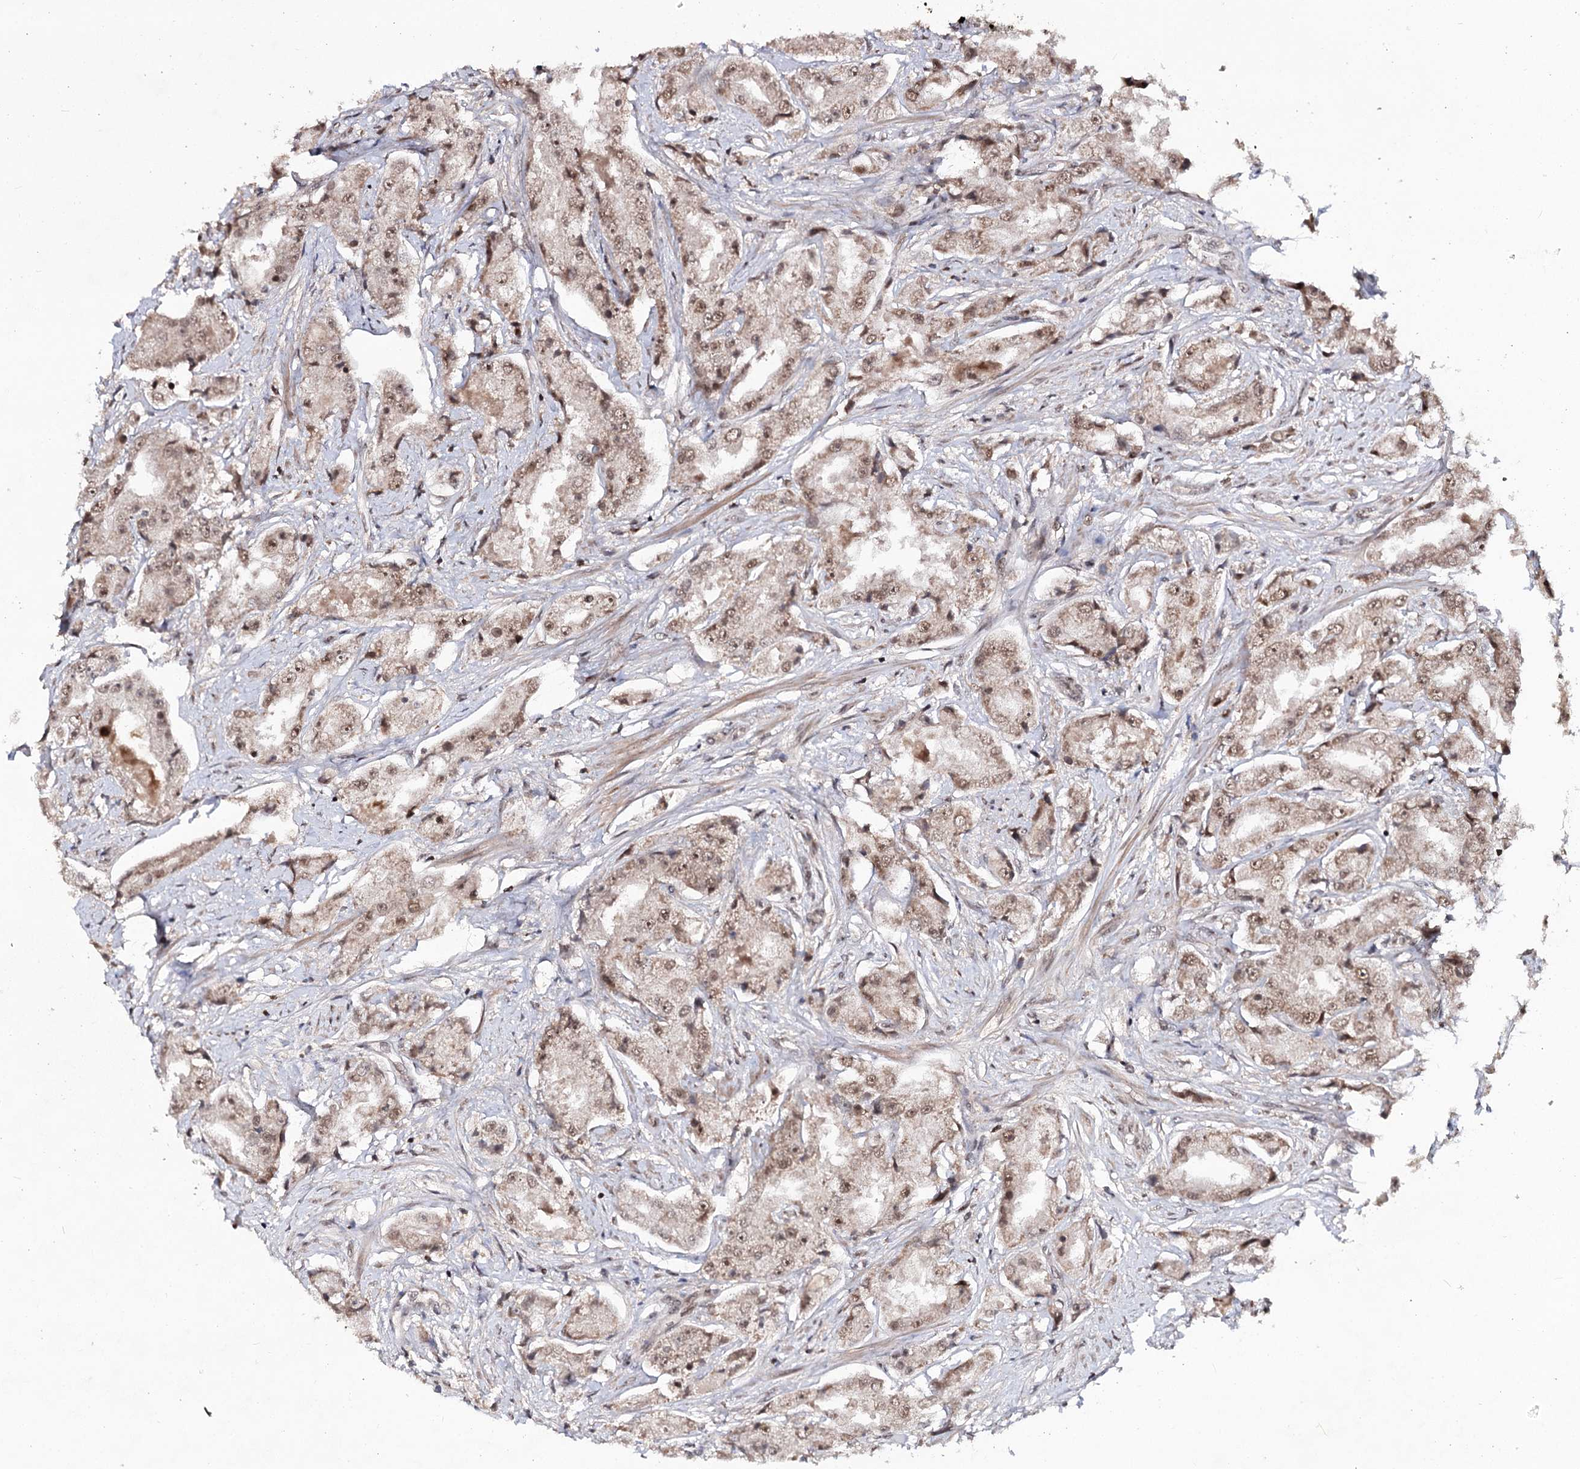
{"staining": {"intensity": "moderate", "quantity": ">75%", "location": "cytoplasmic/membranous,nuclear"}, "tissue": "prostate cancer", "cell_type": "Tumor cells", "image_type": "cancer", "snomed": [{"axis": "morphology", "description": "Adenocarcinoma, High grade"}, {"axis": "topography", "description": "Prostate"}], "caption": "High-grade adenocarcinoma (prostate) stained for a protein shows moderate cytoplasmic/membranous and nuclear positivity in tumor cells.", "gene": "FAM53B", "patient": {"sex": "male", "age": 73}}